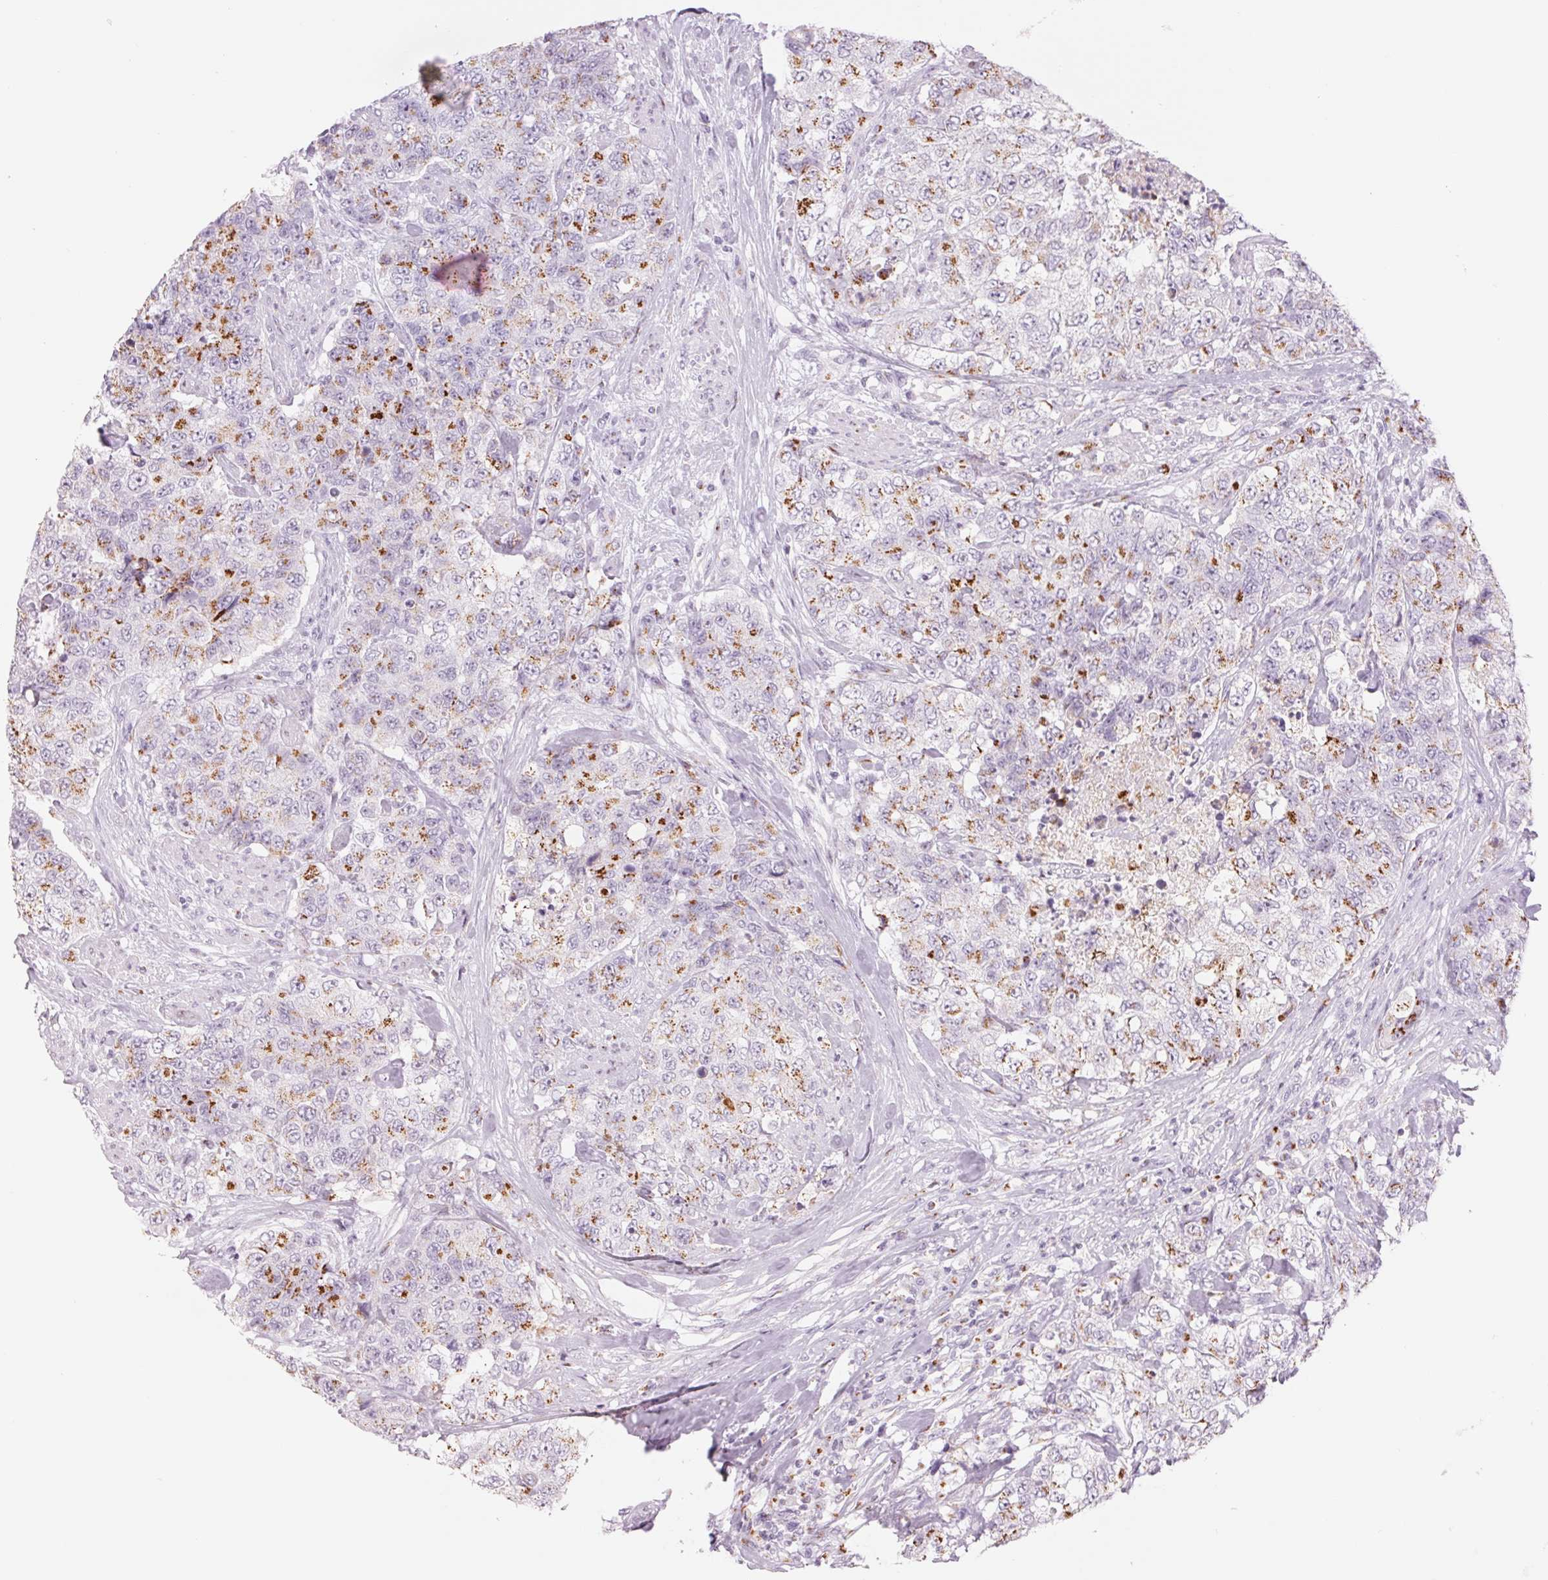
{"staining": {"intensity": "moderate", "quantity": ">75%", "location": "cytoplasmic/membranous"}, "tissue": "urothelial cancer", "cell_type": "Tumor cells", "image_type": "cancer", "snomed": [{"axis": "morphology", "description": "Urothelial carcinoma, High grade"}, {"axis": "topography", "description": "Urinary bladder"}], "caption": "Urothelial carcinoma (high-grade) stained for a protein displays moderate cytoplasmic/membranous positivity in tumor cells.", "gene": "GALNT7", "patient": {"sex": "female", "age": 78}}